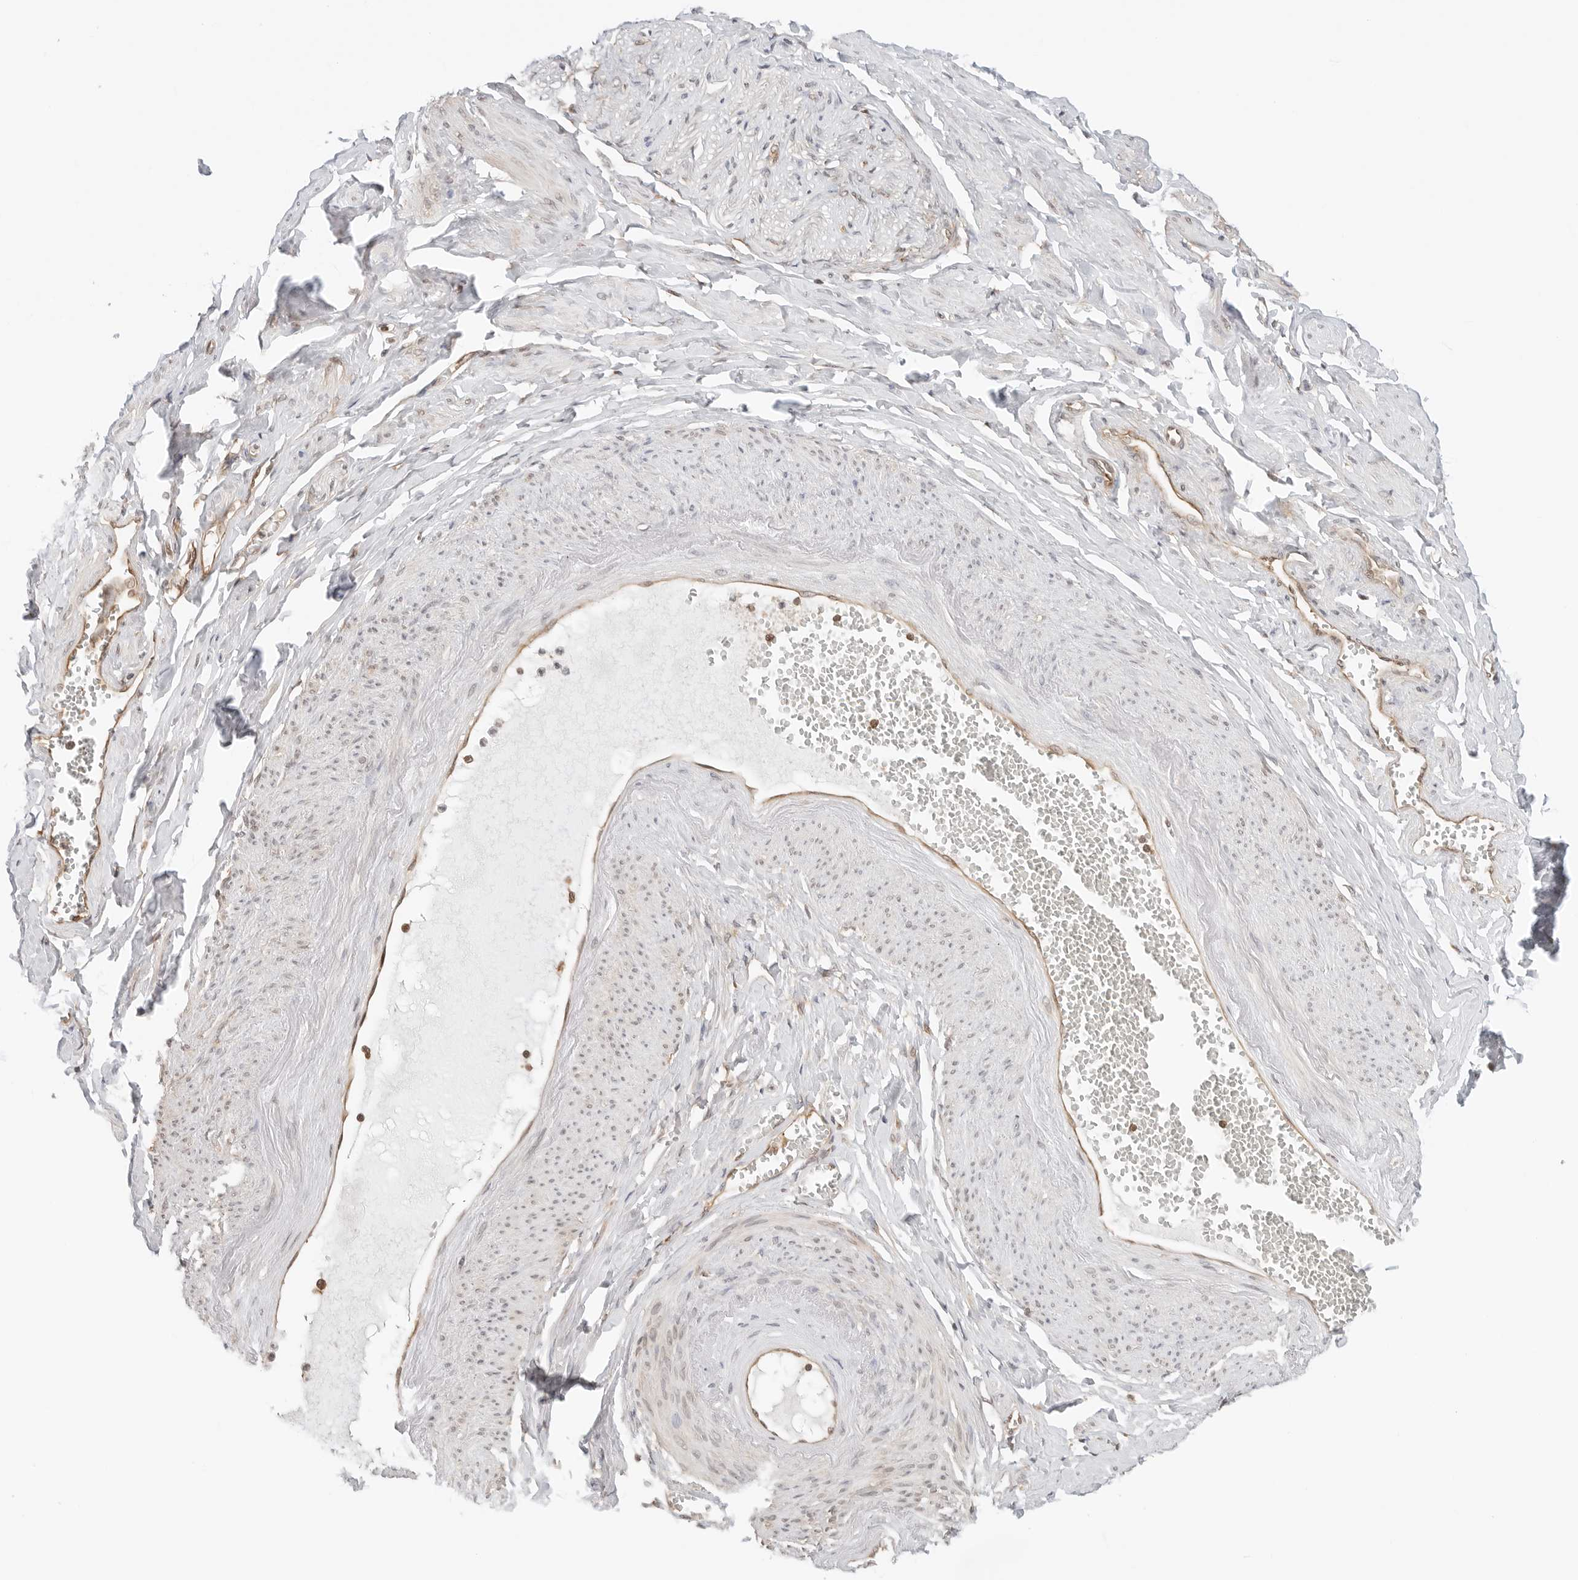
{"staining": {"intensity": "moderate", "quantity": ">75%", "location": "cytoplasmic/membranous,nuclear"}, "tissue": "soft tissue", "cell_type": "Fibroblasts", "image_type": "normal", "snomed": [{"axis": "morphology", "description": "Normal tissue, NOS"}, {"axis": "topography", "description": "Vascular tissue"}, {"axis": "topography", "description": "Fallopian tube"}, {"axis": "topography", "description": "Ovary"}], "caption": "IHC photomicrograph of benign human soft tissue stained for a protein (brown), which demonstrates medium levels of moderate cytoplasmic/membranous,nuclear expression in about >75% of fibroblasts.", "gene": "NUDC", "patient": {"sex": "female", "age": 67}}